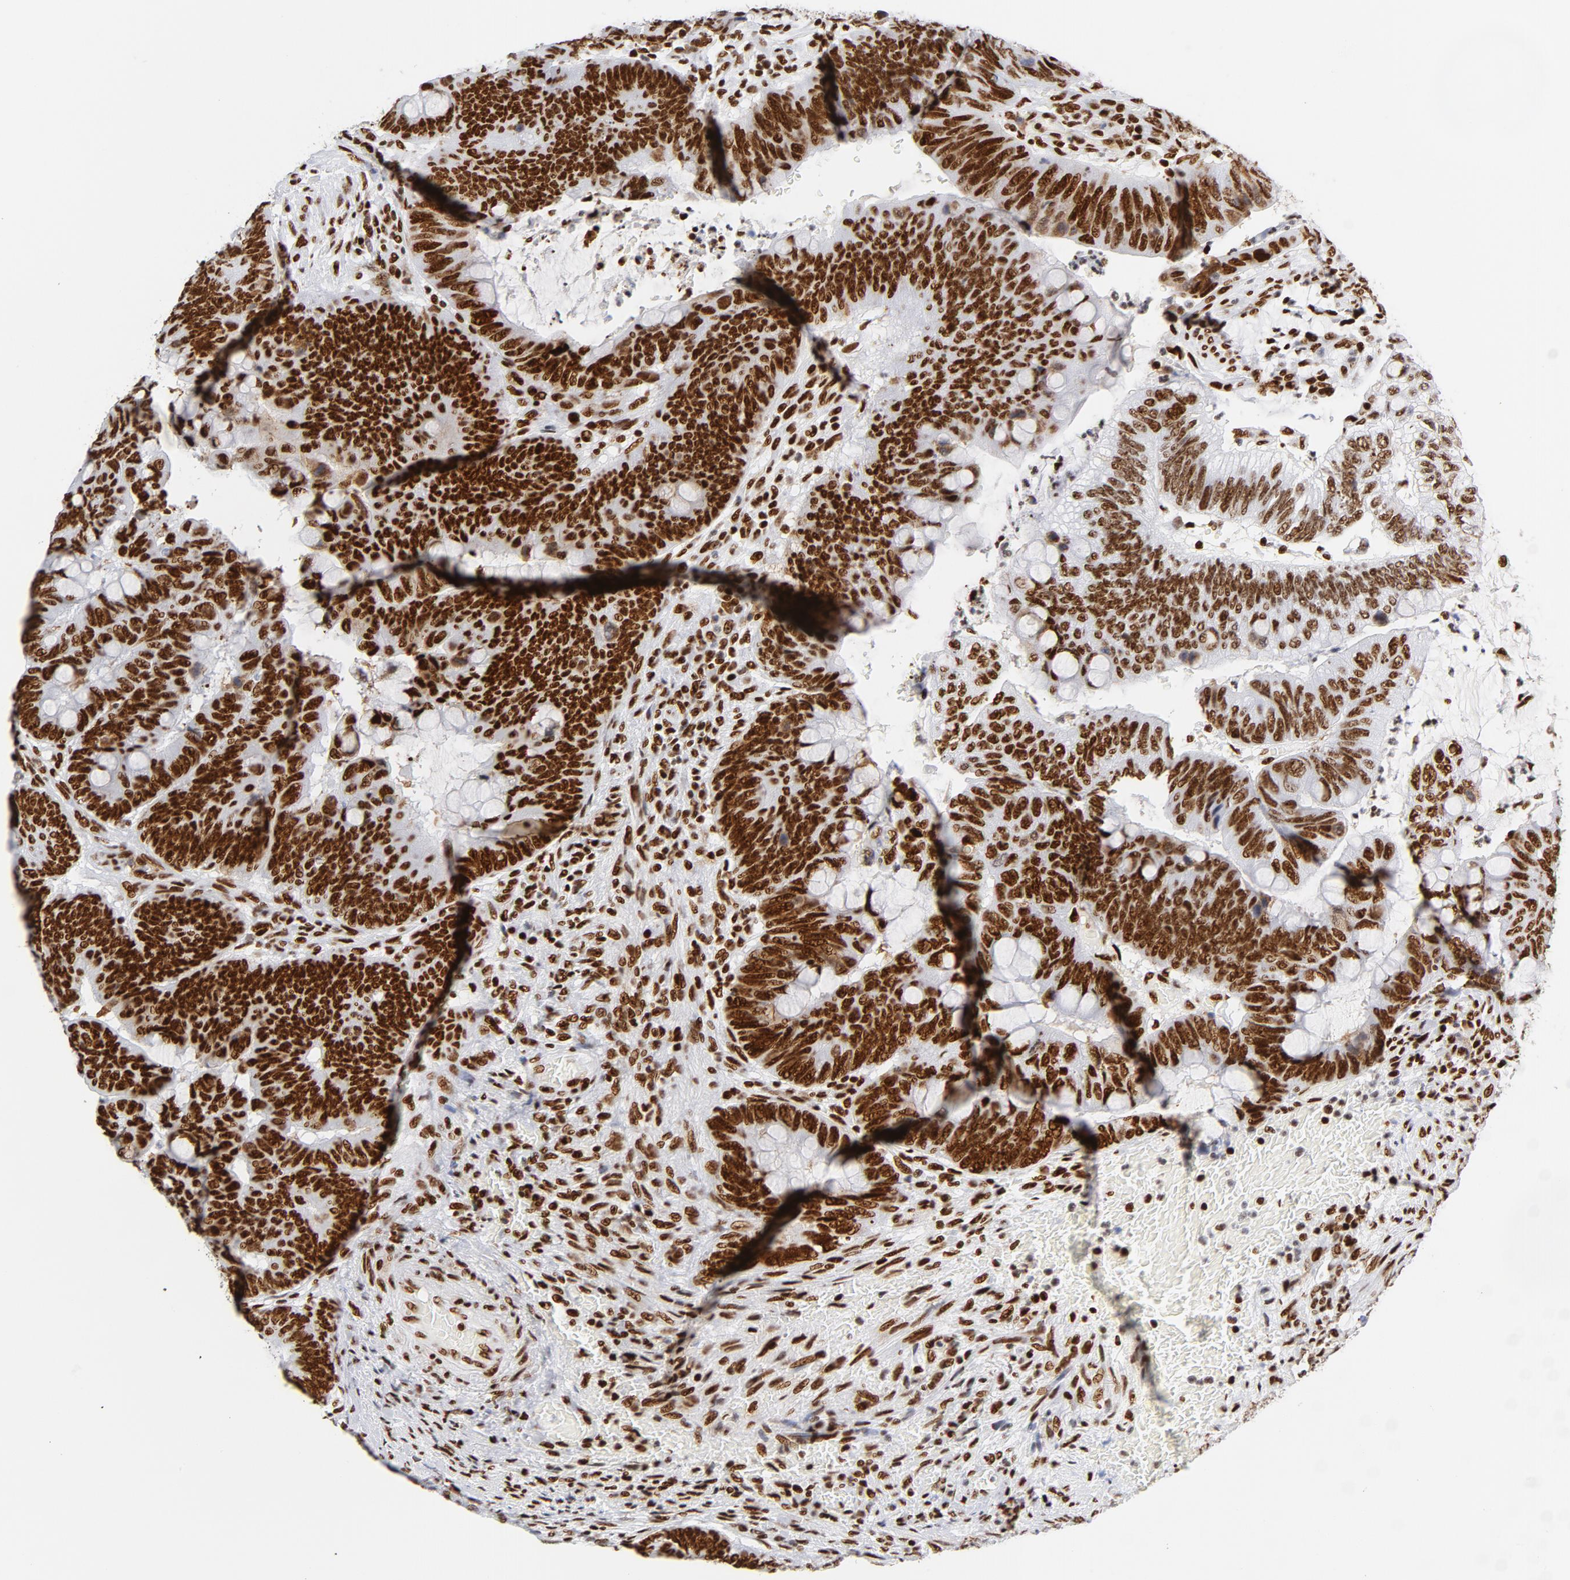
{"staining": {"intensity": "strong", "quantity": ">75%", "location": "nuclear"}, "tissue": "colorectal cancer", "cell_type": "Tumor cells", "image_type": "cancer", "snomed": [{"axis": "morphology", "description": "Normal tissue, NOS"}, {"axis": "morphology", "description": "Adenocarcinoma, NOS"}, {"axis": "topography", "description": "Rectum"}], "caption": "Immunohistochemistry (IHC) (DAB) staining of human colorectal adenocarcinoma demonstrates strong nuclear protein positivity in about >75% of tumor cells.", "gene": "XRCC5", "patient": {"sex": "male", "age": 92}}